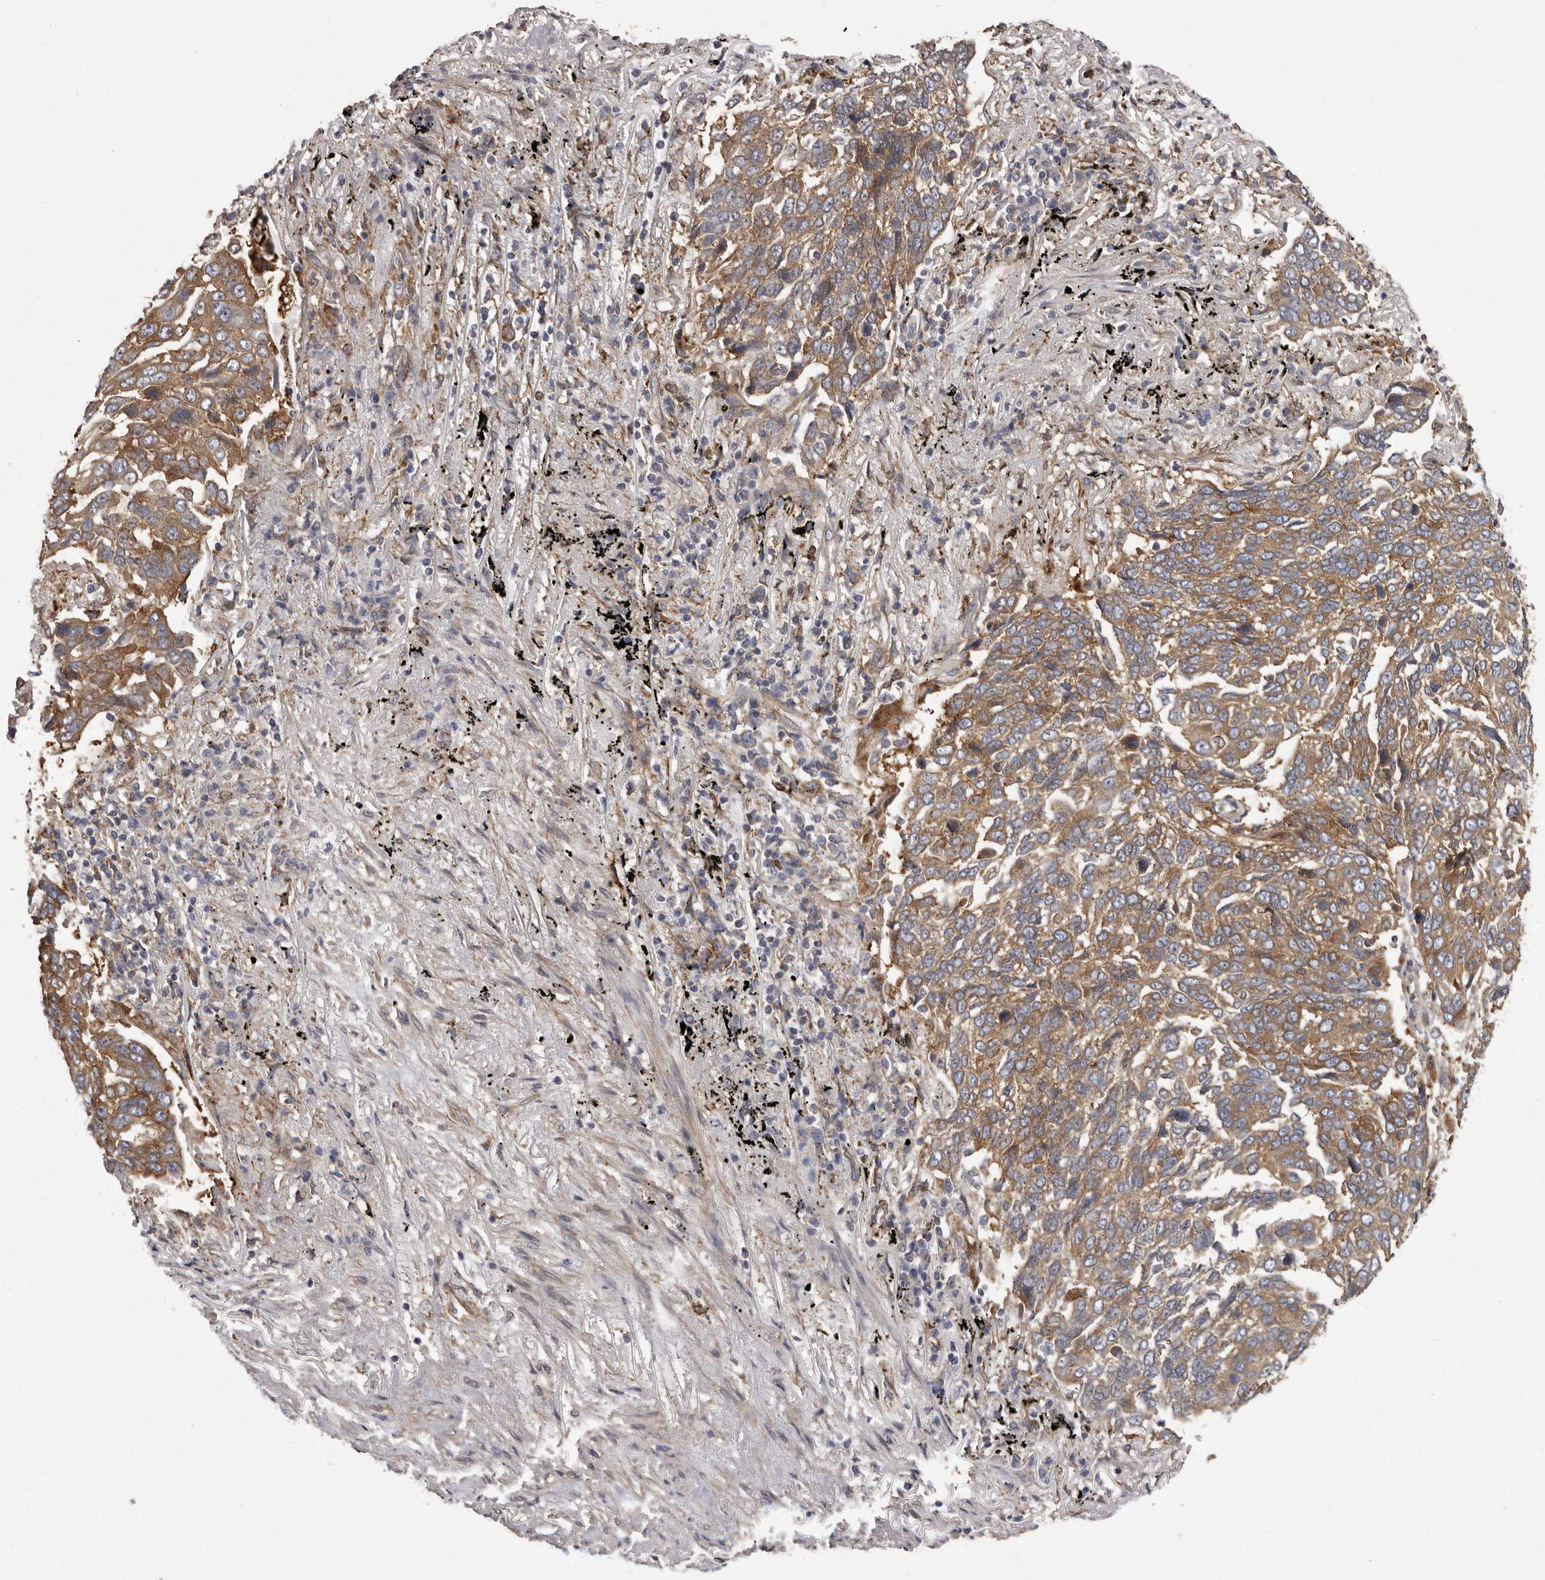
{"staining": {"intensity": "moderate", "quantity": ">75%", "location": "cytoplasmic/membranous"}, "tissue": "lung cancer", "cell_type": "Tumor cells", "image_type": "cancer", "snomed": [{"axis": "morphology", "description": "Squamous cell carcinoma, NOS"}, {"axis": "topography", "description": "Lung"}], "caption": "Moderate cytoplasmic/membranous staining for a protein is identified in about >75% of tumor cells of lung cancer using immunohistochemistry (IHC).", "gene": "ENAH", "patient": {"sex": "male", "age": 66}}